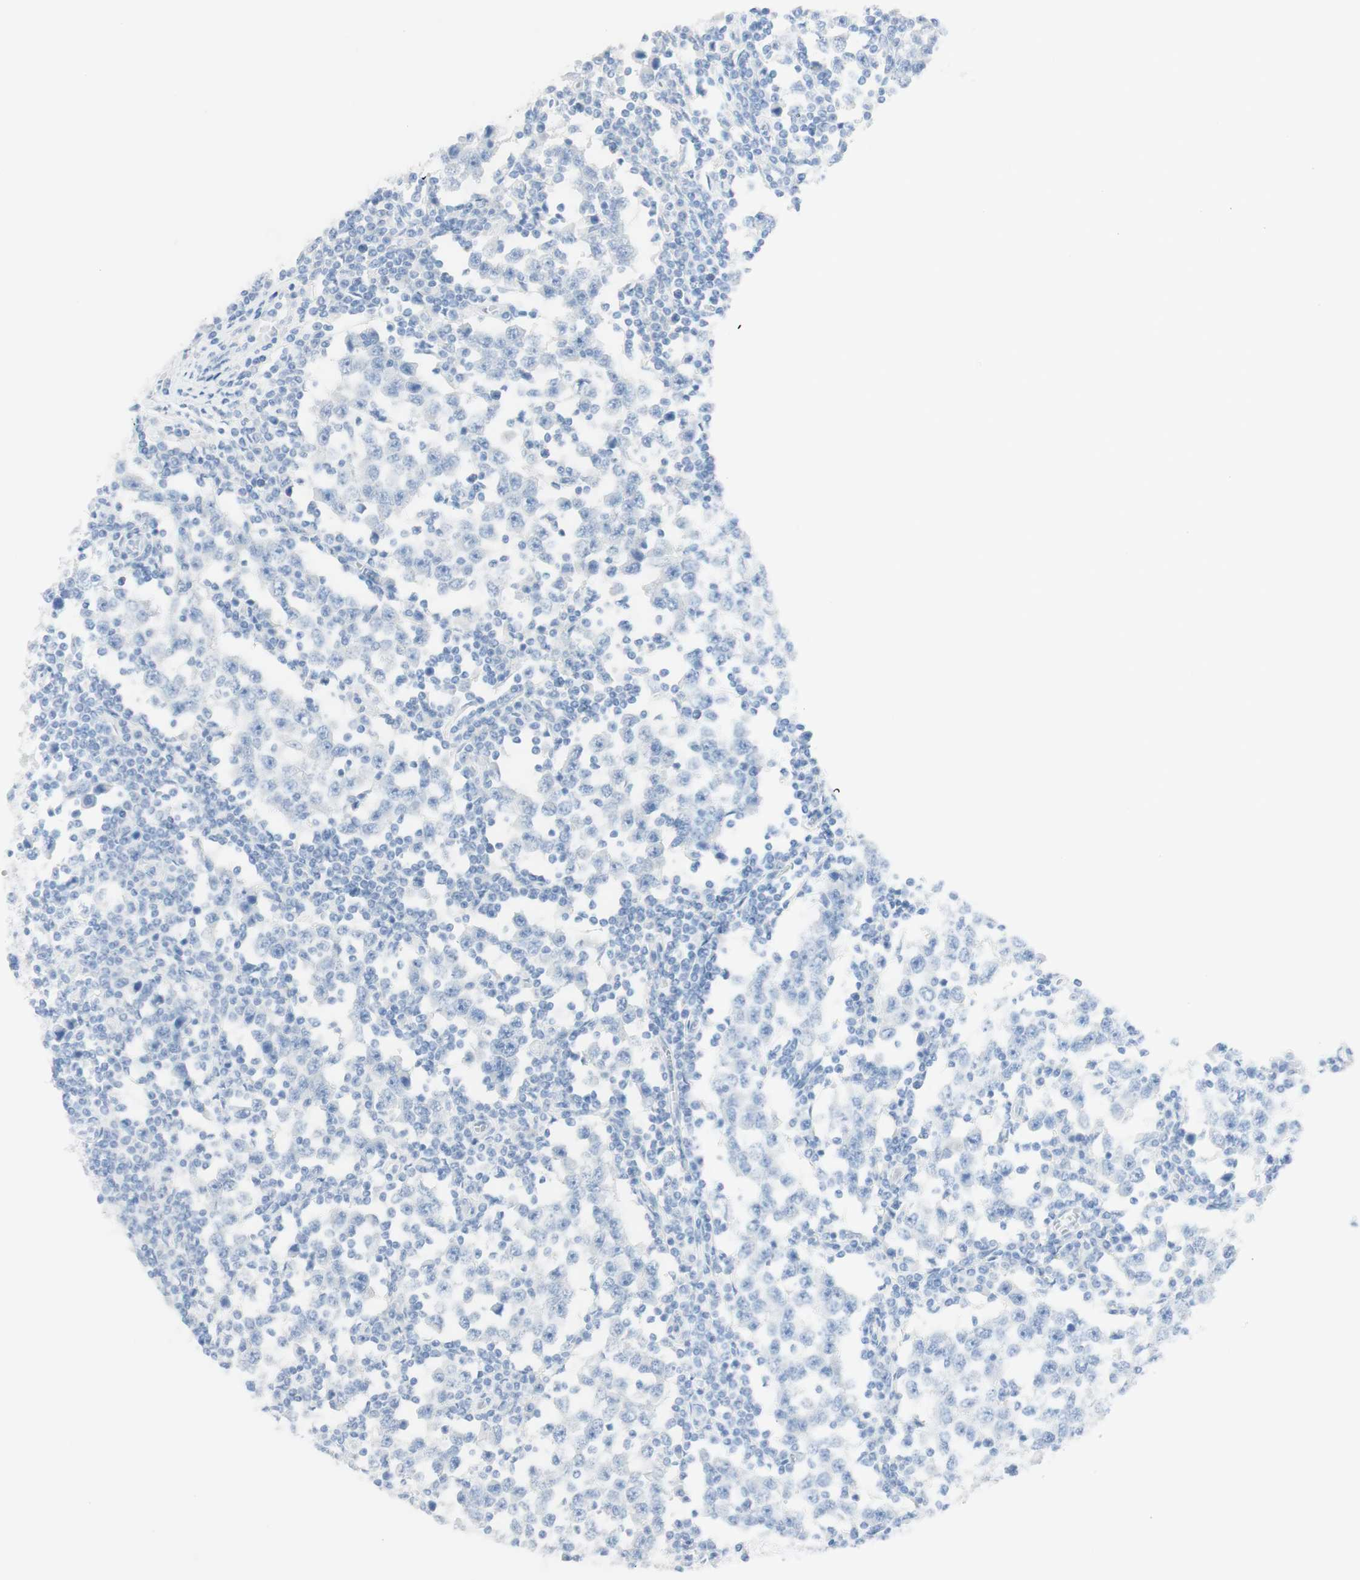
{"staining": {"intensity": "negative", "quantity": "none", "location": "none"}, "tissue": "testis cancer", "cell_type": "Tumor cells", "image_type": "cancer", "snomed": [{"axis": "morphology", "description": "Seminoma, NOS"}, {"axis": "topography", "description": "Testis"}], "caption": "Testis cancer (seminoma) was stained to show a protein in brown. There is no significant expression in tumor cells. The staining is performed using DAB (3,3'-diaminobenzidine) brown chromogen with nuclei counter-stained in using hematoxylin.", "gene": "TPO", "patient": {"sex": "male", "age": 65}}